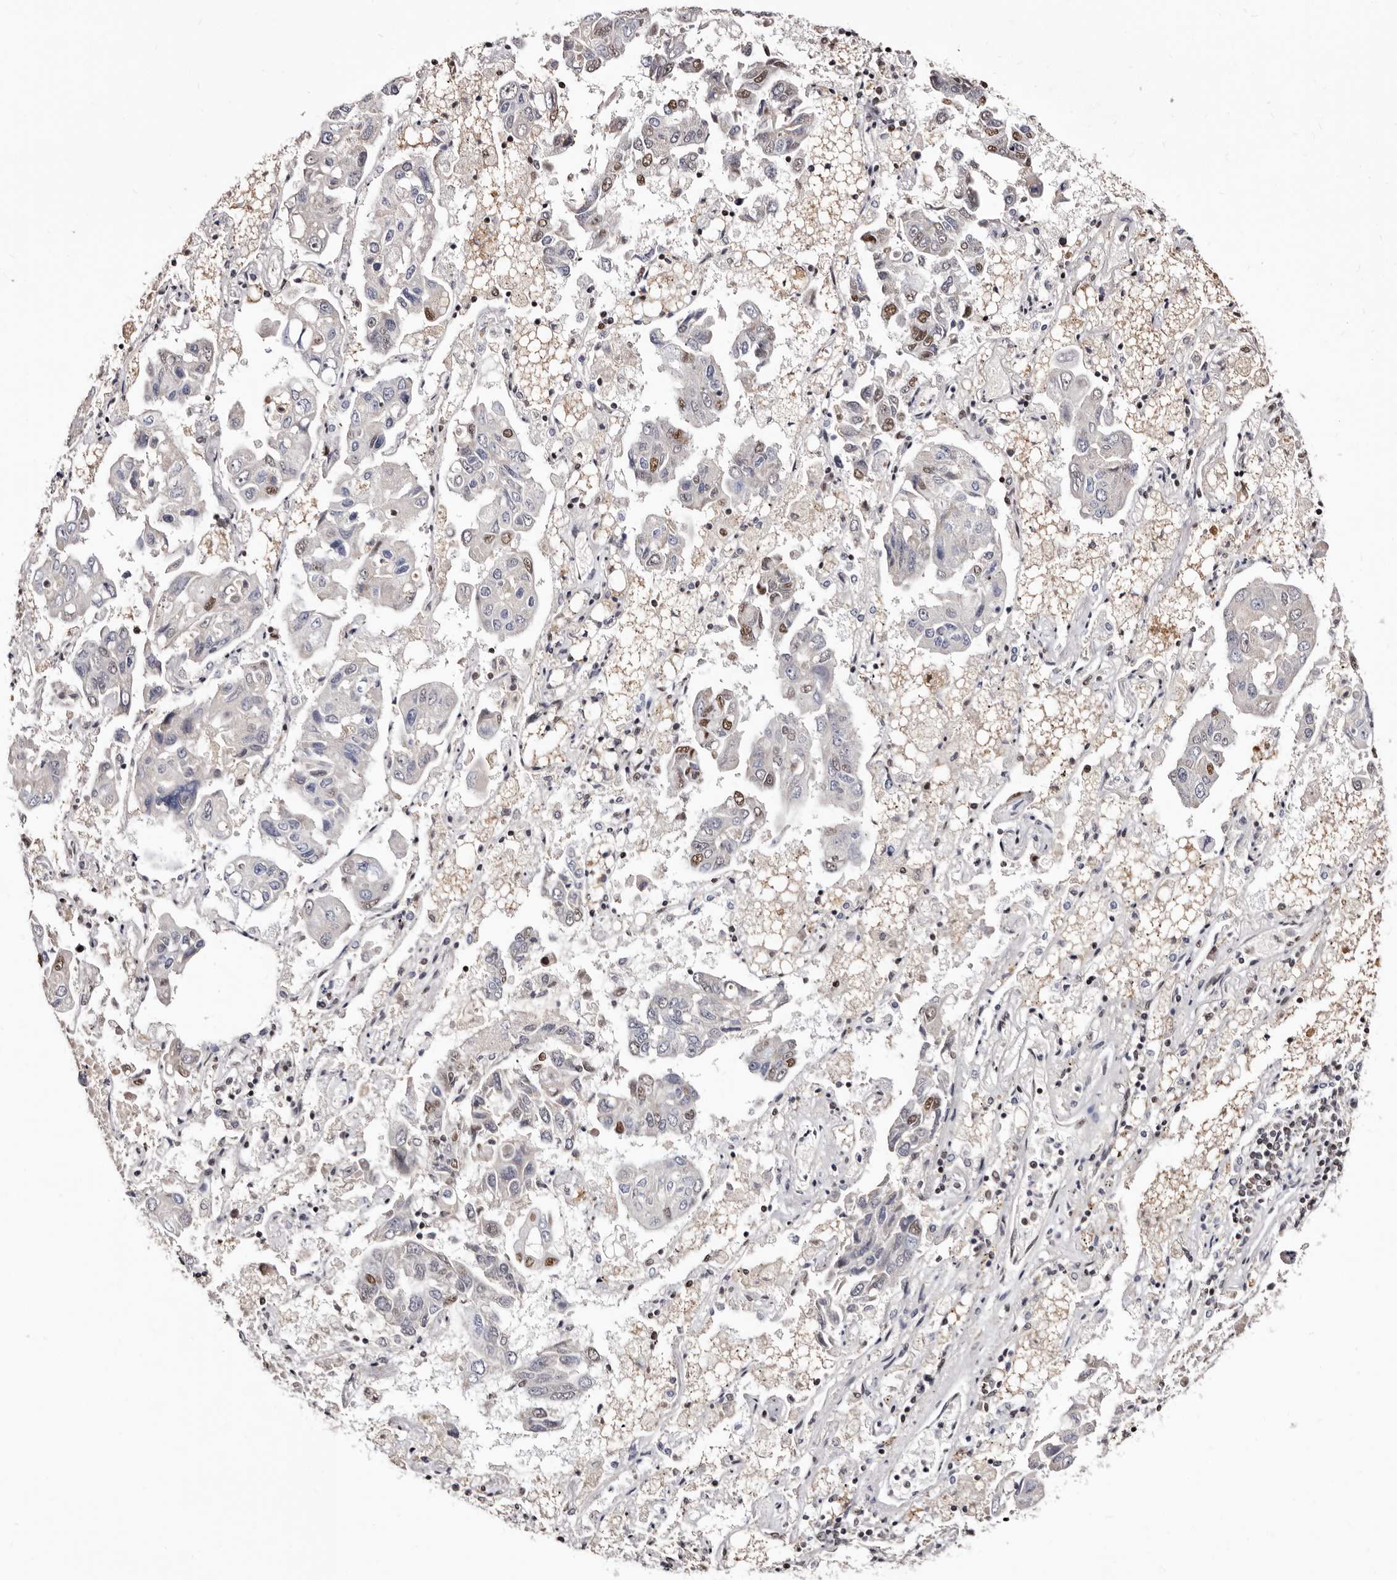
{"staining": {"intensity": "moderate", "quantity": "<25%", "location": "nuclear"}, "tissue": "lung cancer", "cell_type": "Tumor cells", "image_type": "cancer", "snomed": [{"axis": "morphology", "description": "Adenocarcinoma, NOS"}, {"axis": "topography", "description": "Lung"}], "caption": "Immunohistochemistry micrograph of neoplastic tissue: lung adenocarcinoma stained using immunohistochemistry (IHC) exhibits low levels of moderate protein expression localized specifically in the nuclear of tumor cells, appearing as a nuclear brown color.", "gene": "ANAPC11", "patient": {"sex": "male", "age": 64}}